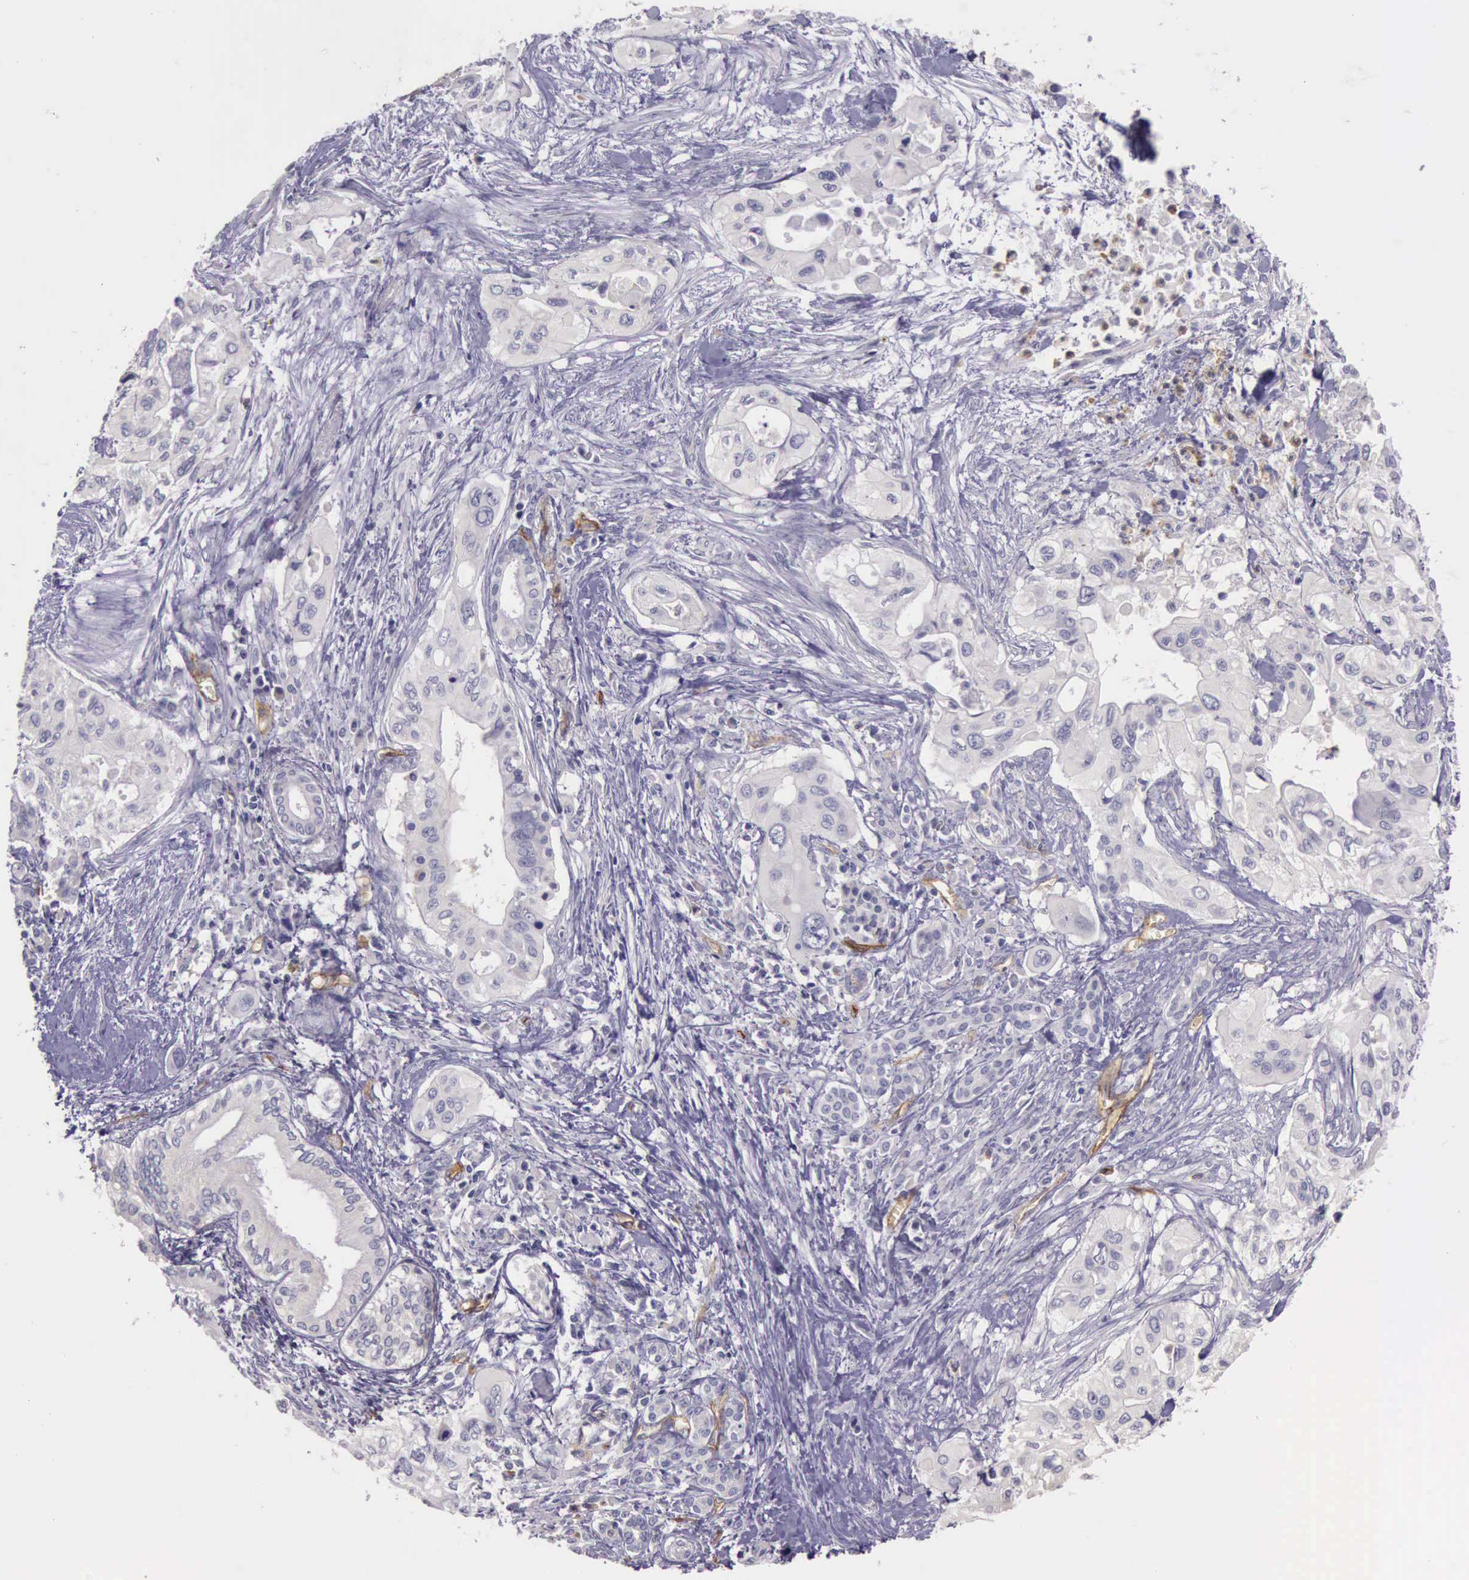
{"staining": {"intensity": "negative", "quantity": "none", "location": "none"}, "tissue": "pancreatic cancer", "cell_type": "Tumor cells", "image_type": "cancer", "snomed": [{"axis": "morphology", "description": "Adenocarcinoma, NOS"}, {"axis": "topography", "description": "Pancreas"}], "caption": "There is no significant positivity in tumor cells of adenocarcinoma (pancreatic). (DAB immunohistochemistry (IHC), high magnification).", "gene": "TCEANC", "patient": {"sex": "male", "age": 77}}